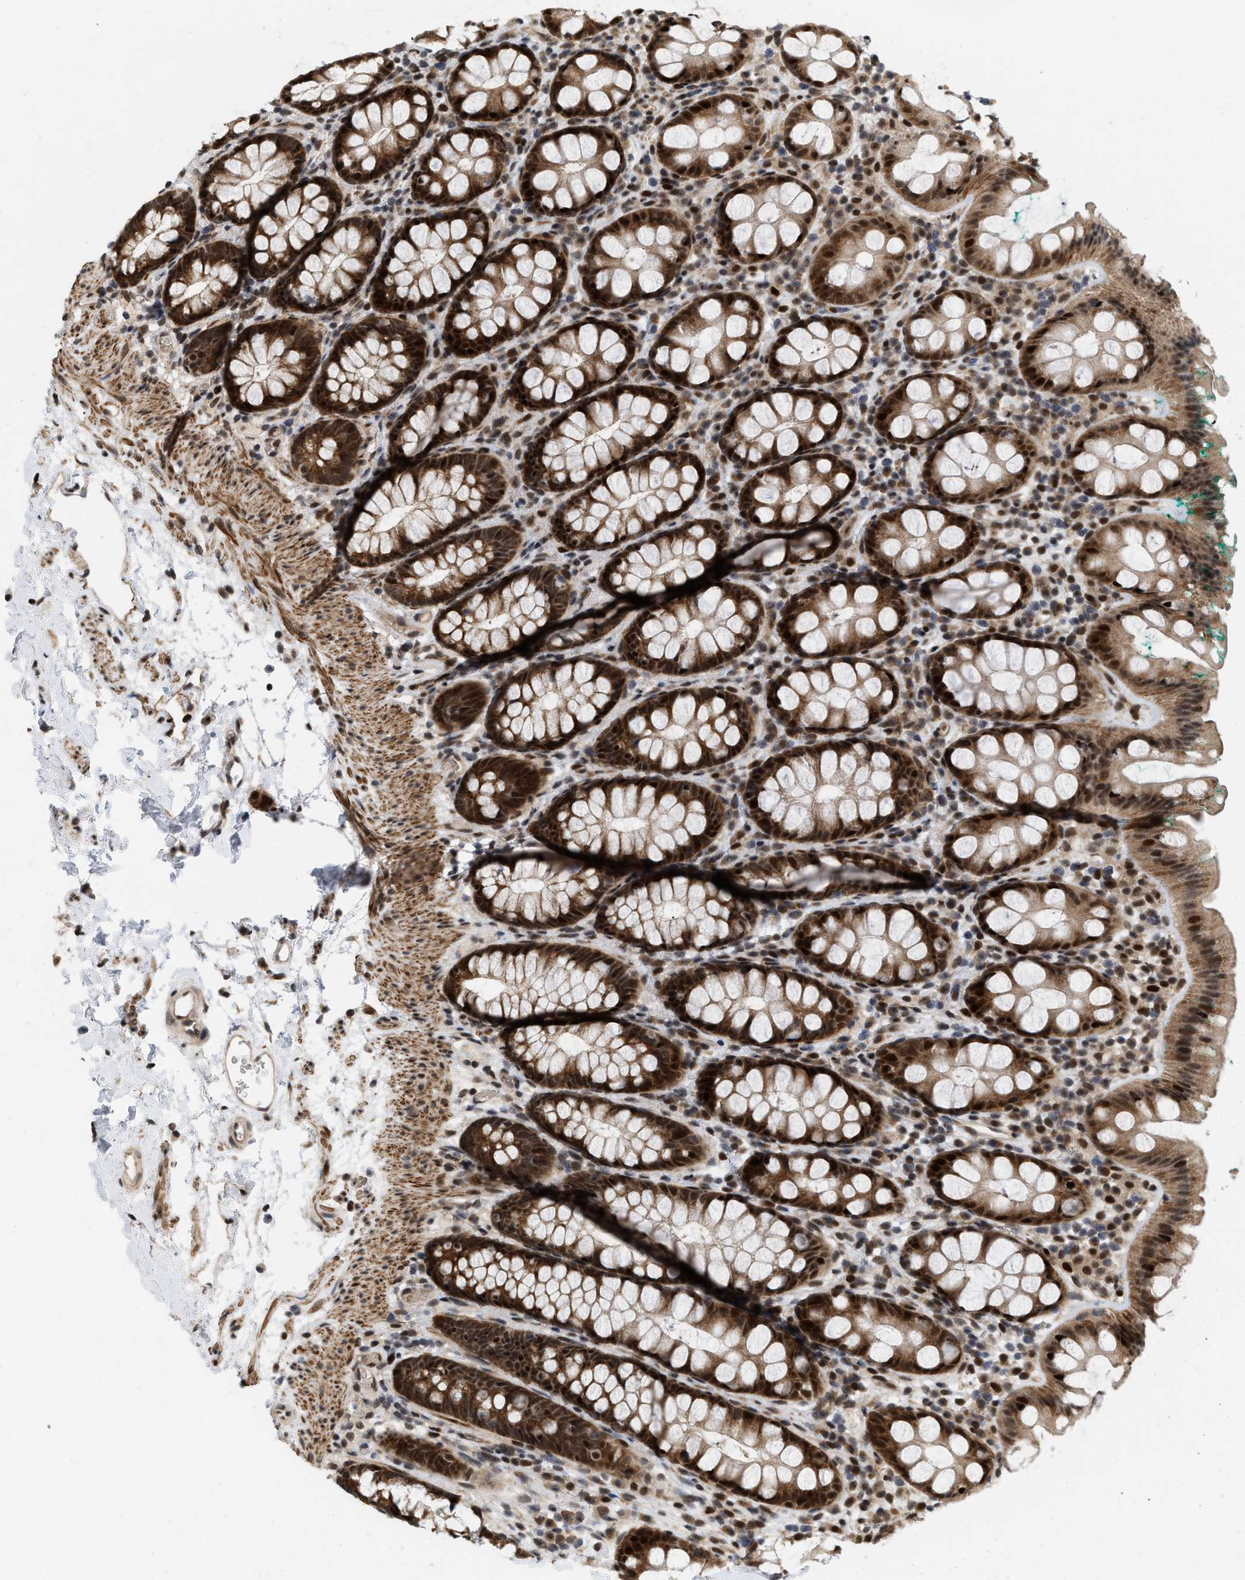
{"staining": {"intensity": "strong", "quantity": ">75%", "location": "cytoplasmic/membranous,nuclear"}, "tissue": "rectum", "cell_type": "Glandular cells", "image_type": "normal", "snomed": [{"axis": "morphology", "description": "Normal tissue, NOS"}, {"axis": "topography", "description": "Rectum"}], "caption": "Protein staining reveals strong cytoplasmic/membranous,nuclear expression in about >75% of glandular cells in normal rectum. (Brightfield microscopy of DAB IHC at high magnification).", "gene": "ANKRD11", "patient": {"sex": "female", "age": 65}}